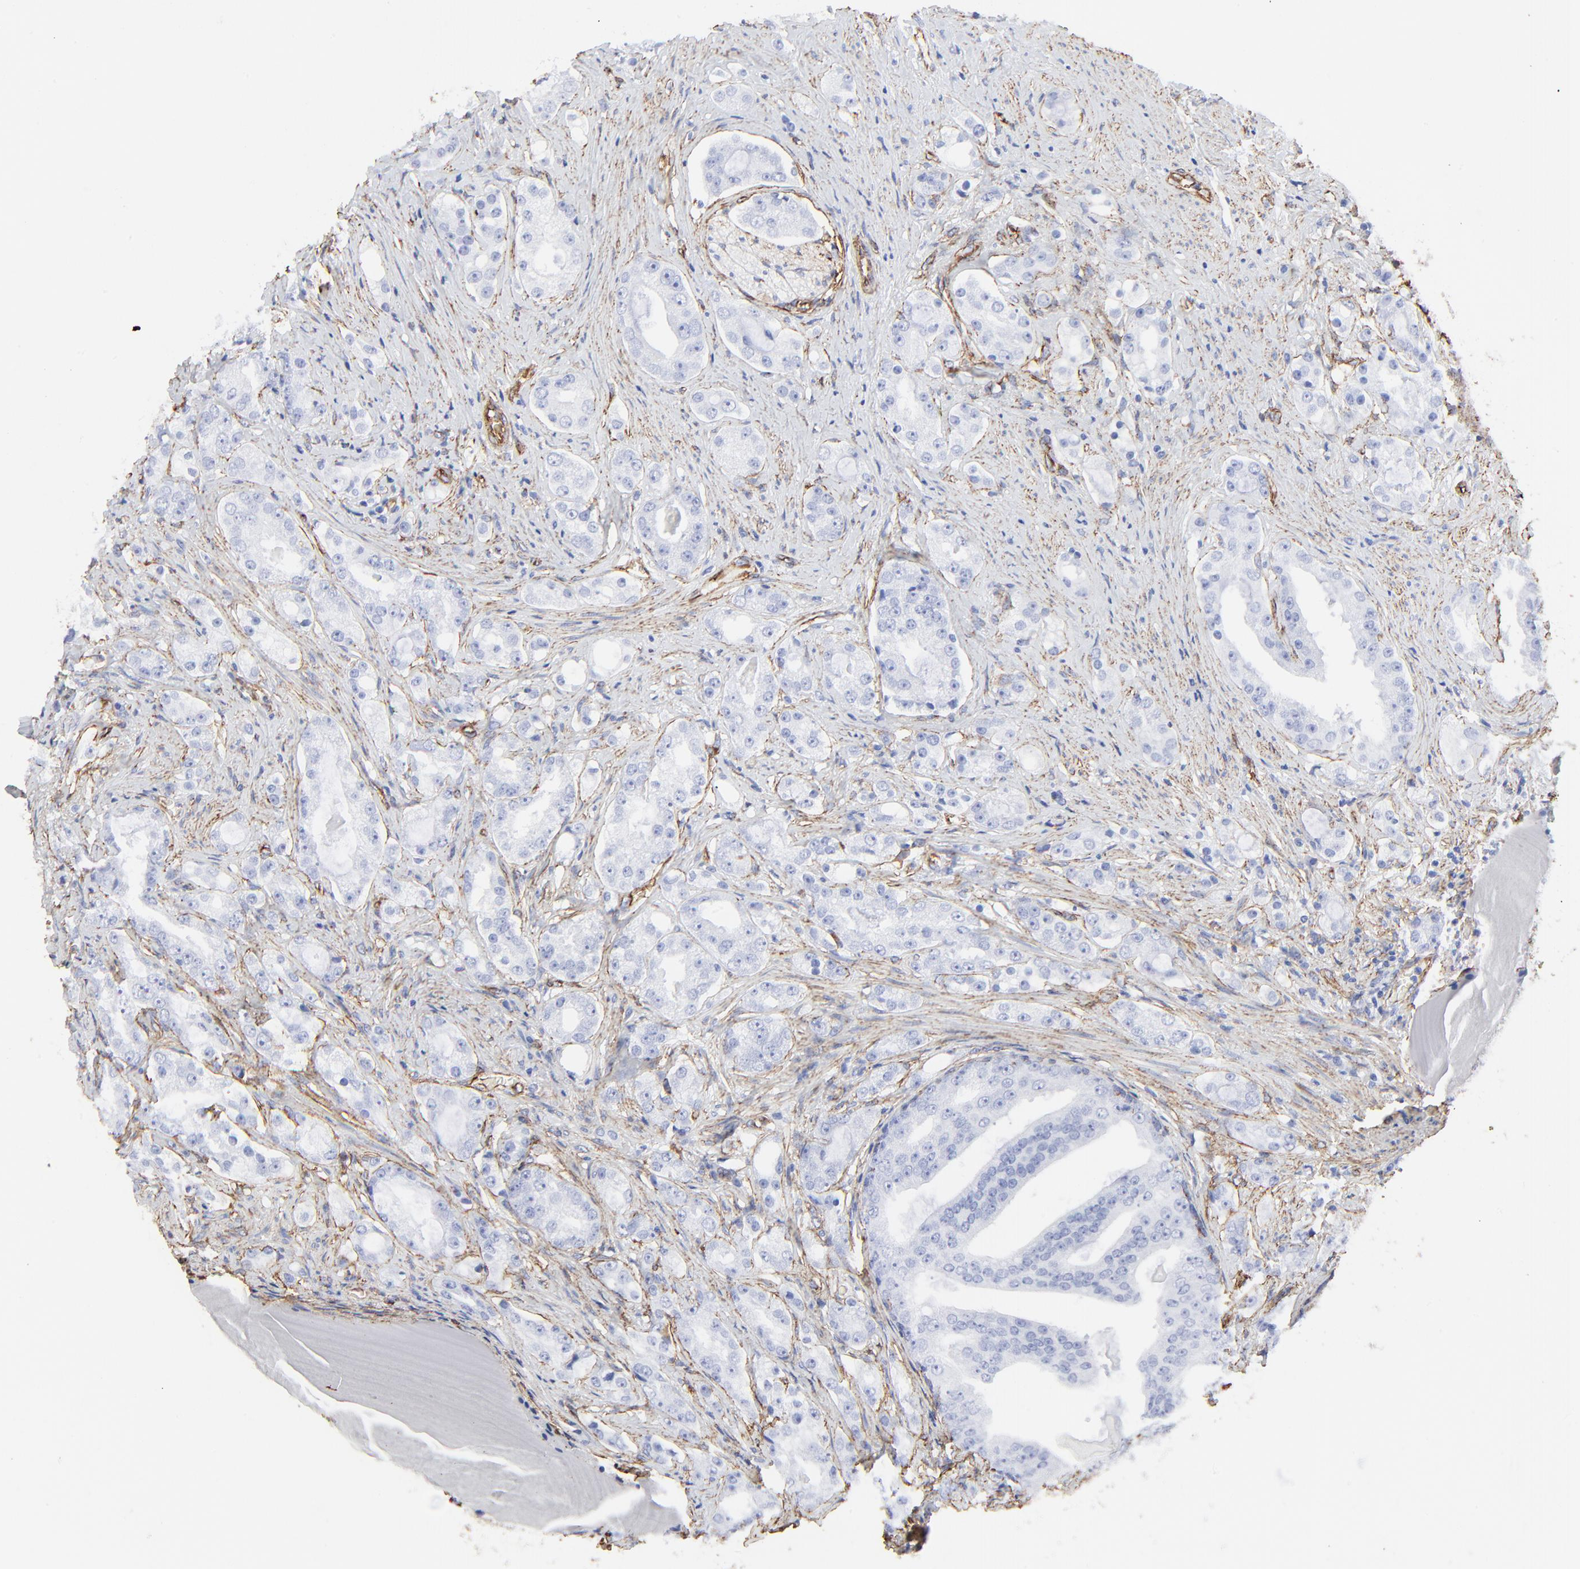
{"staining": {"intensity": "negative", "quantity": "none", "location": "none"}, "tissue": "prostate cancer", "cell_type": "Tumor cells", "image_type": "cancer", "snomed": [{"axis": "morphology", "description": "Adenocarcinoma, High grade"}, {"axis": "topography", "description": "Prostate"}], "caption": "This is an IHC micrograph of human prostate cancer. There is no expression in tumor cells.", "gene": "CAV1", "patient": {"sex": "male", "age": 68}}